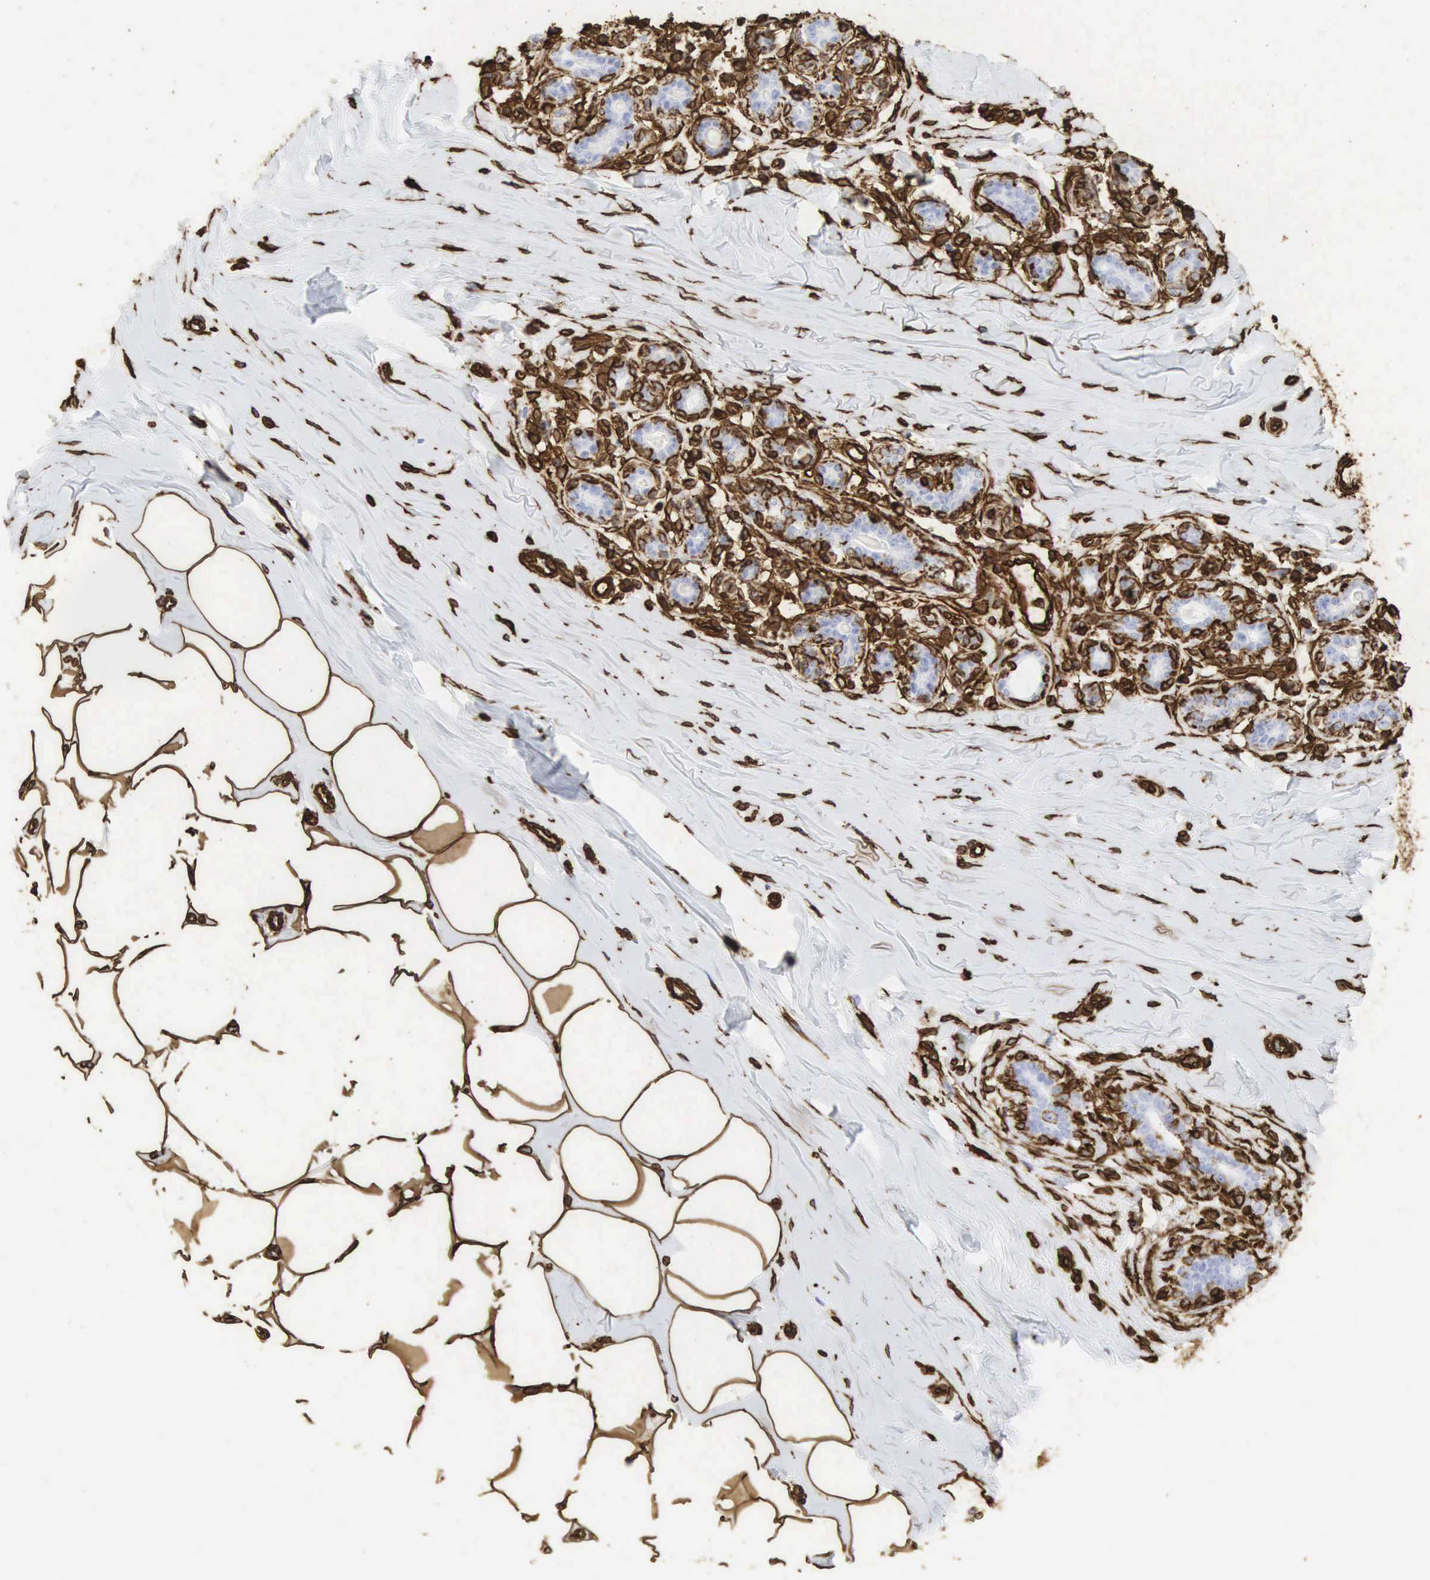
{"staining": {"intensity": "strong", "quantity": ">75%", "location": "cytoplasmic/membranous,nuclear"}, "tissue": "breast", "cell_type": "Adipocytes", "image_type": "normal", "snomed": [{"axis": "morphology", "description": "Normal tissue, NOS"}, {"axis": "topography", "description": "Breast"}], "caption": "A high-resolution photomicrograph shows immunohistochemistry (IHC) staining of normal breast, which reveals strong cytoplasmic/membranous,nuclear staining in about >75% of adipocytes. Nuclei are stained in blue.", "gene": "VIM", "patient": {"sex": "female", "age": 45}}